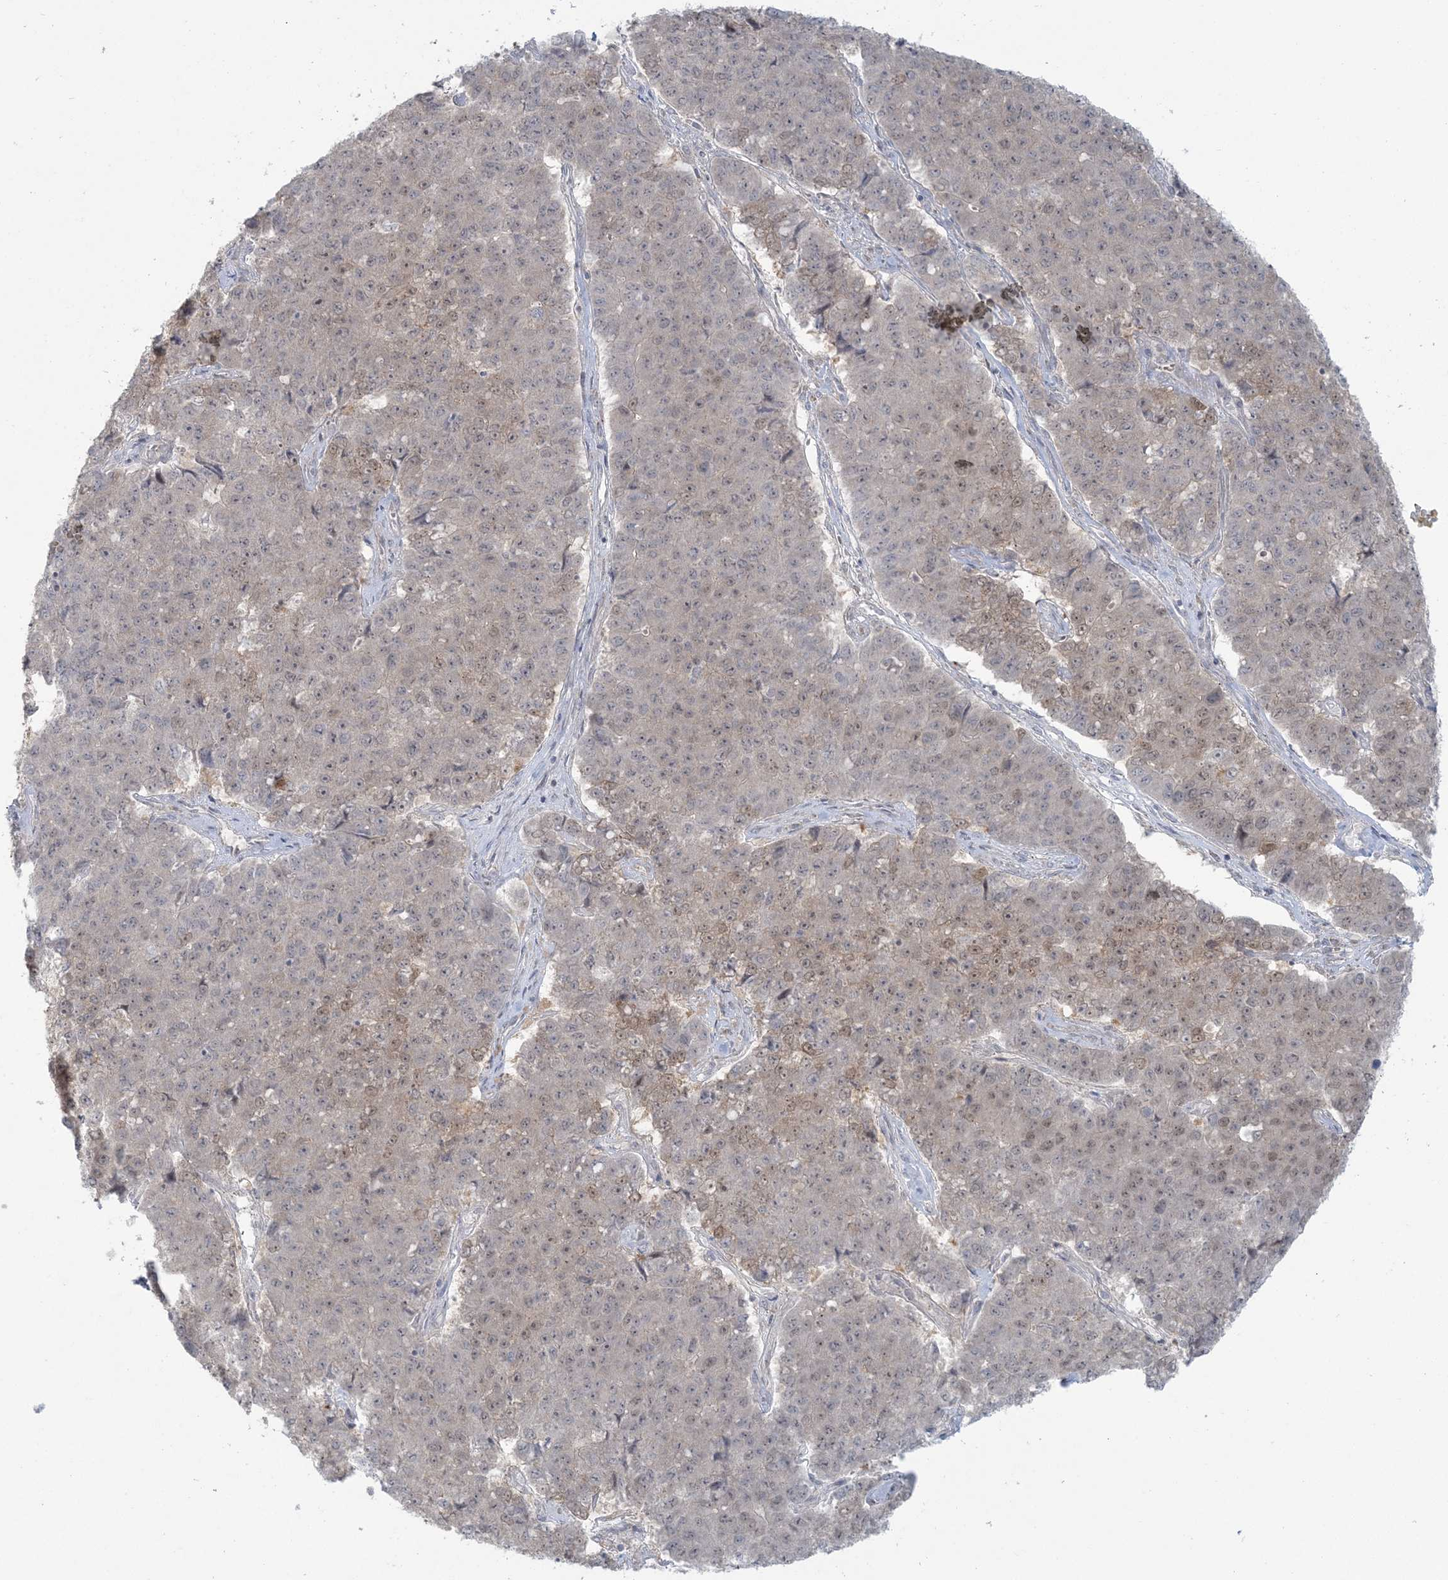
{"staining": {"intensity": "weak", "quantity": "<25%", "location": "nuclear"}, "tissue": "pancreatic cancer", "cell_type": "Tumor cells", "image_type": "cancer", "snomed": [{"axis": "morphology", "description": "Adenocarcinoma, NOS"}, {"axis": "topography", "description": "Pancreas"}], "caption": "Photomicrograph shows no significant protein positivity in tumor cells of pancreatic cancer (adenocarcinoma).", "gene": "NRBP2", "patient": {"sex": "male", "age": 50}}